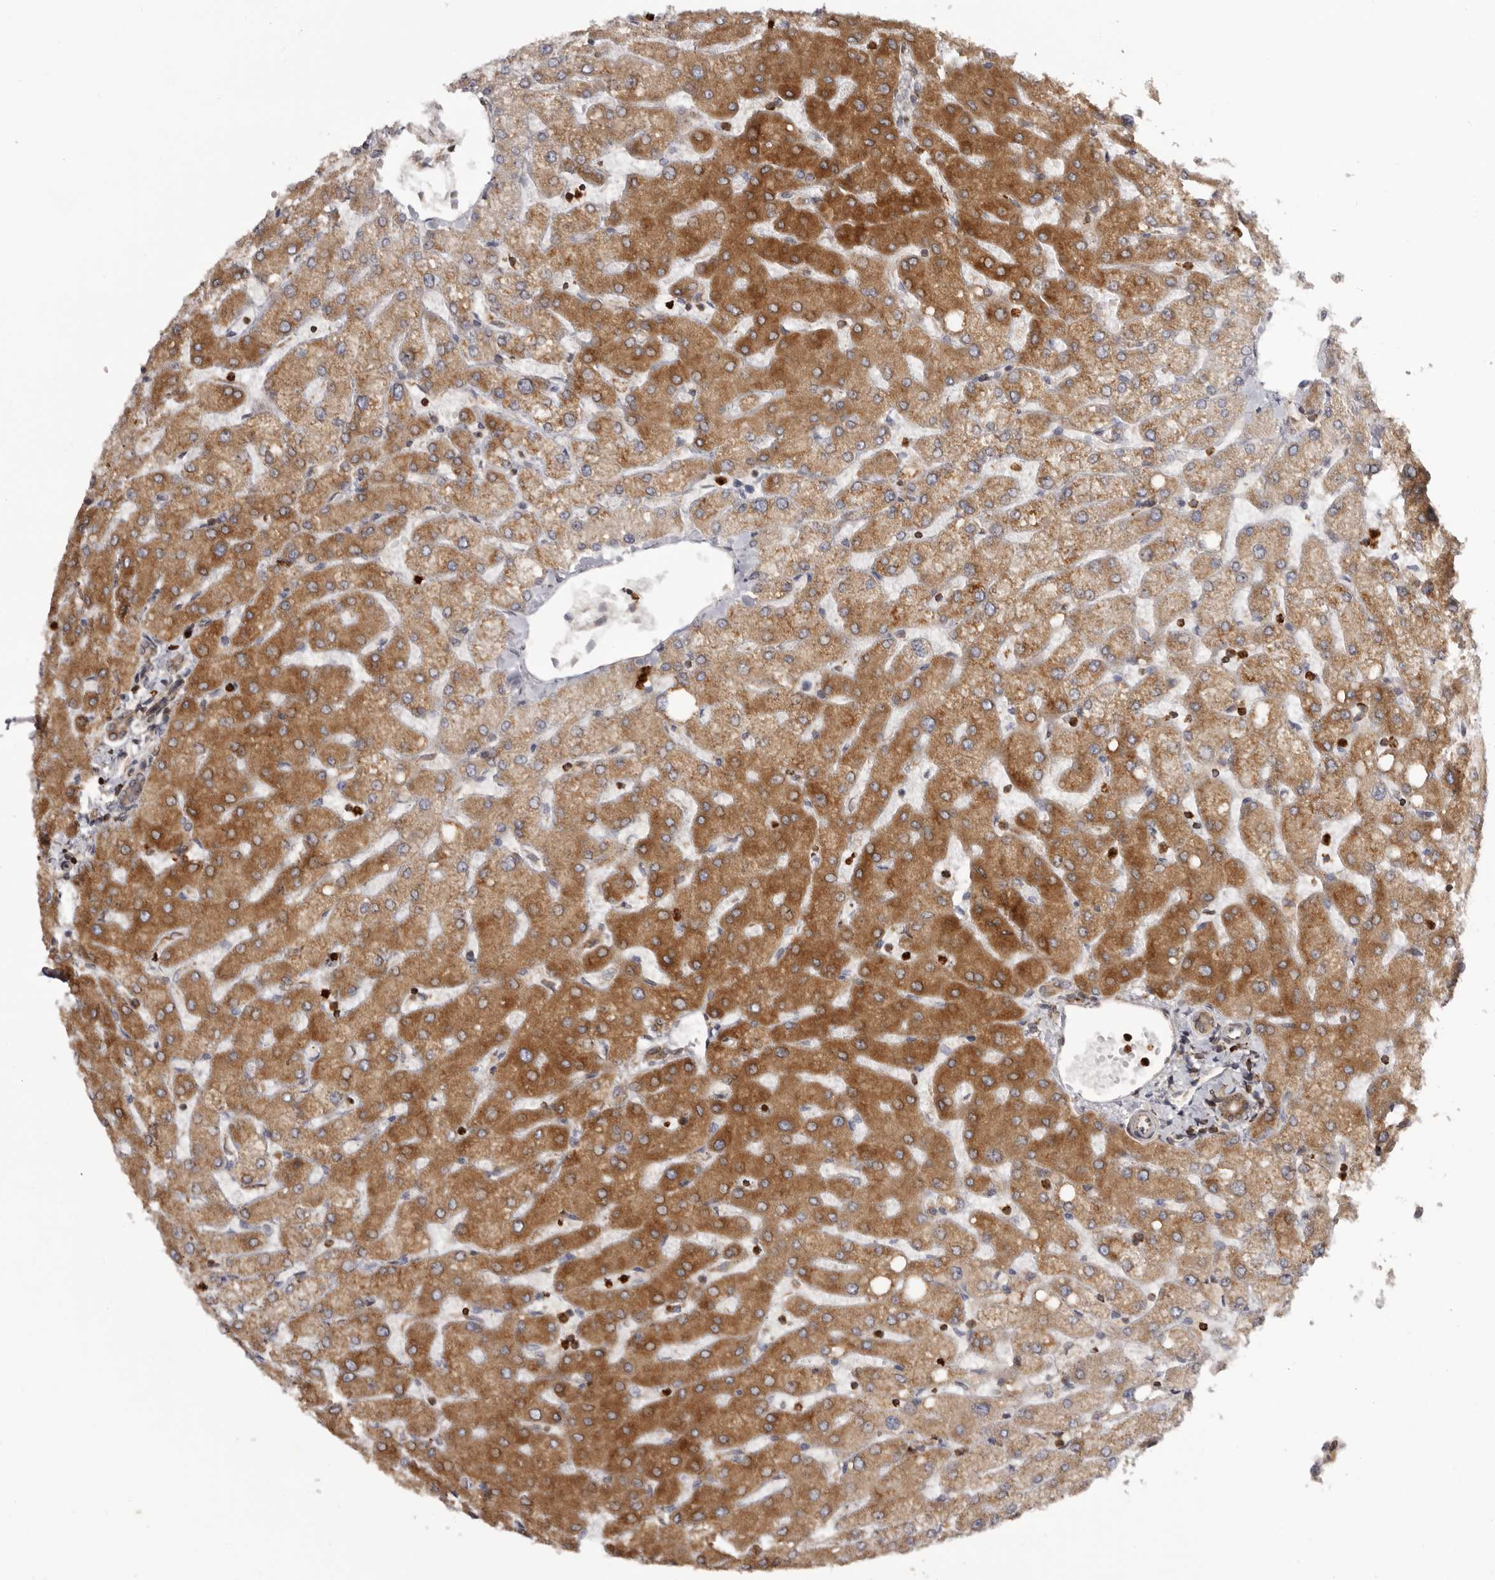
{"staining": {"intensity": "moderate", "quantity": ">75%", "location": "cytoplasmic/membranous"}, "tissue": "liver", "cell_type": "Cholangiocytes", "image_type": "normal", "snomed": [{"axis": "morphology", "description": "Normal tissue, NOS"}, {"axis": "topography", "description": "Liver"}], "caption": "Moderate cytoplasmic/membranous positivity for a protein is identified in approximately >75% of cholangiocytes of benign liver using immunohistochemistry (IHC).", "gene": "C4orf3", "patient": {"sex": "female", "age": 54}}